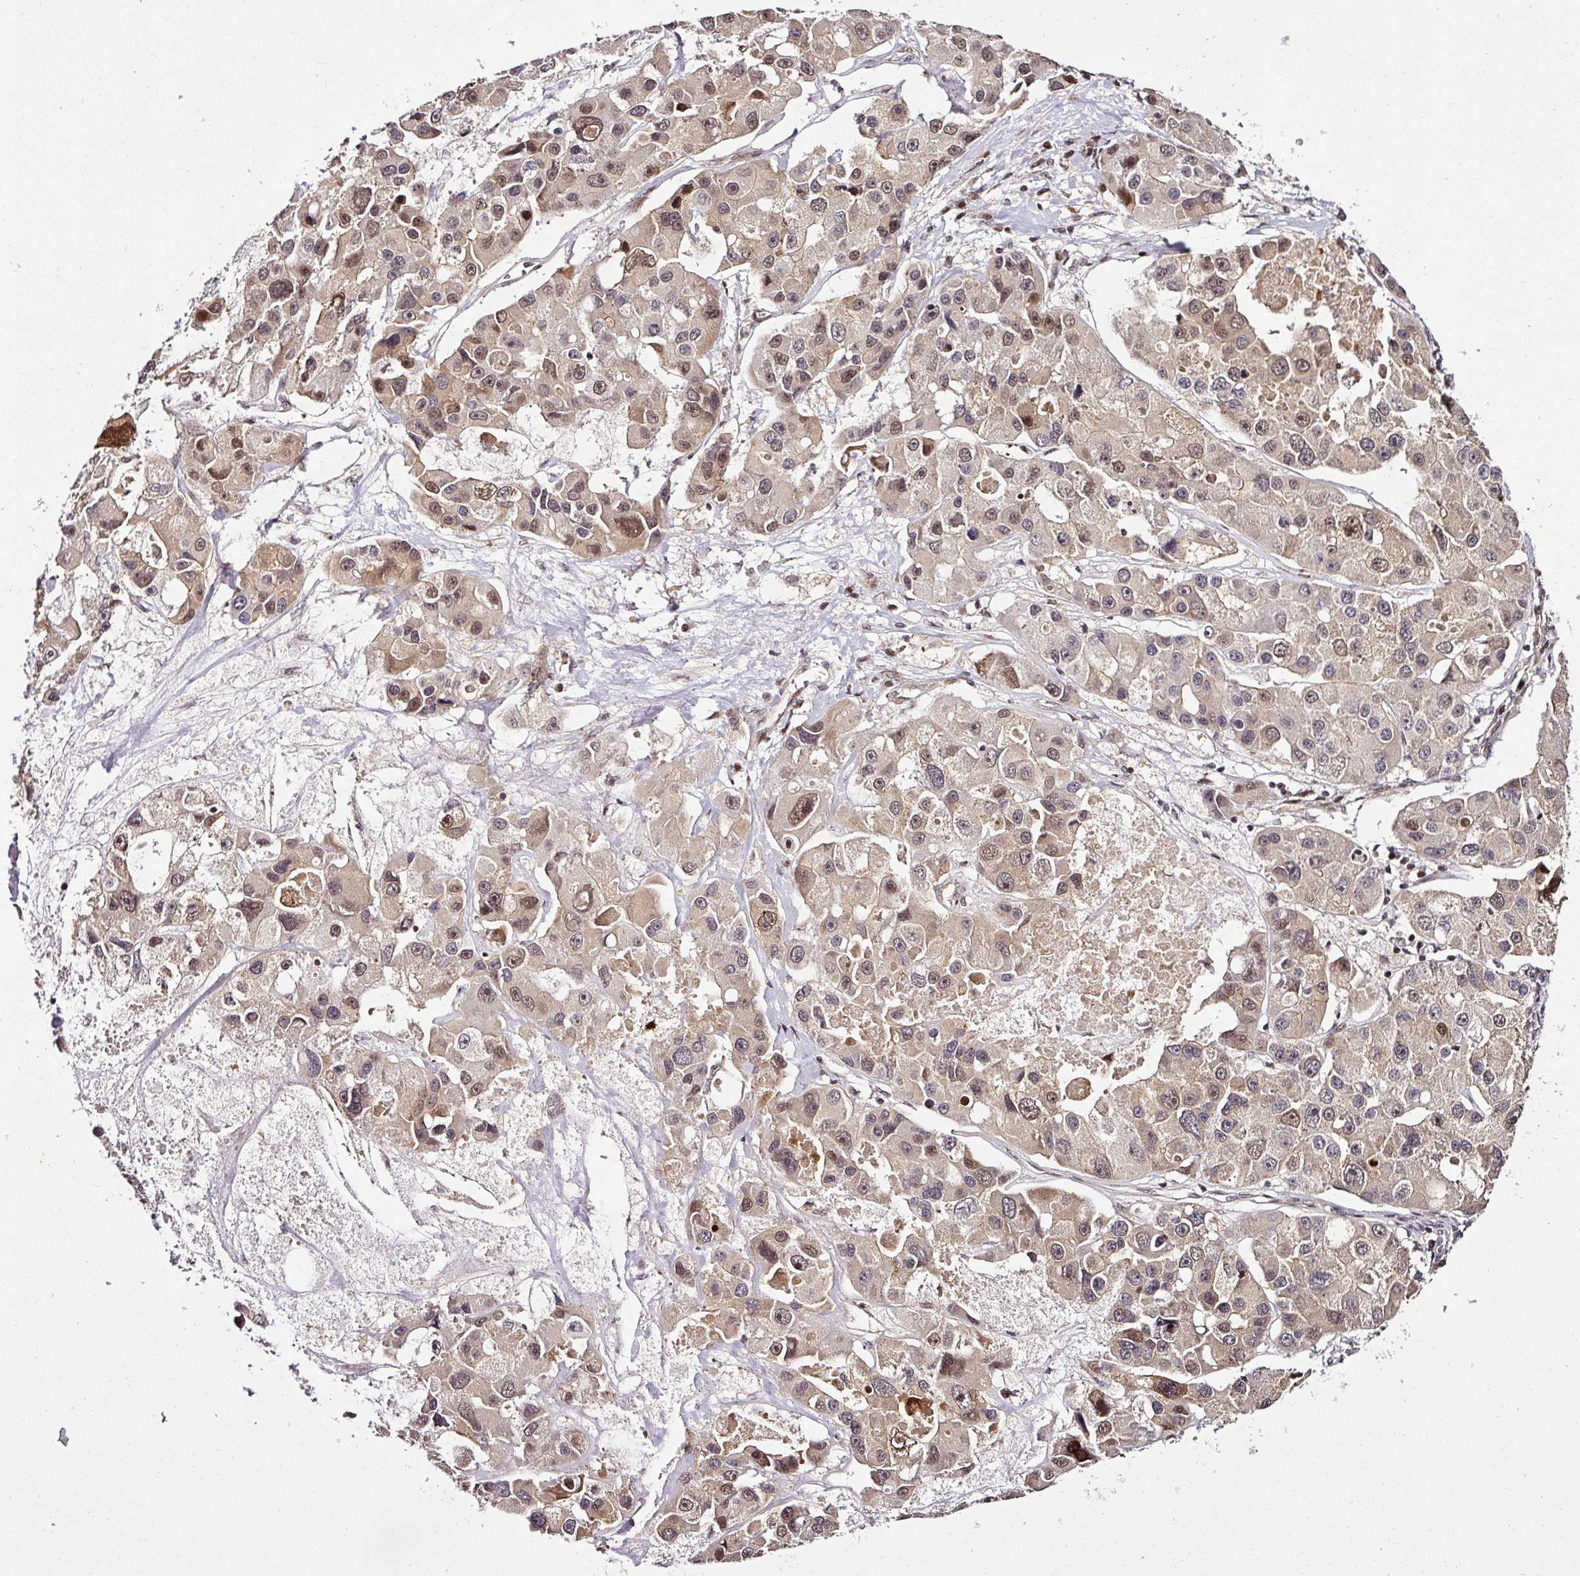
{"staining": {"intensity": "weak", "quantity": "25%-75%", "location": "nuclear"}, "tissue": "lung cancer", "cell_type": "Tumor cells", "image_type": "cancer", "snomed": [{"axis": "morphology", "description": "Adenocarcinoma, NOS"}, {"axis": "topography", "description": "Lung"}], "caption": "The image demonstrates immunohistochemical staining of lung cancer. There is weak nuclear expression is identified in approximately 25%-75% of tumor cells.", "gene": "COPRS", "patient": {"sex": "female", "age": 54}}